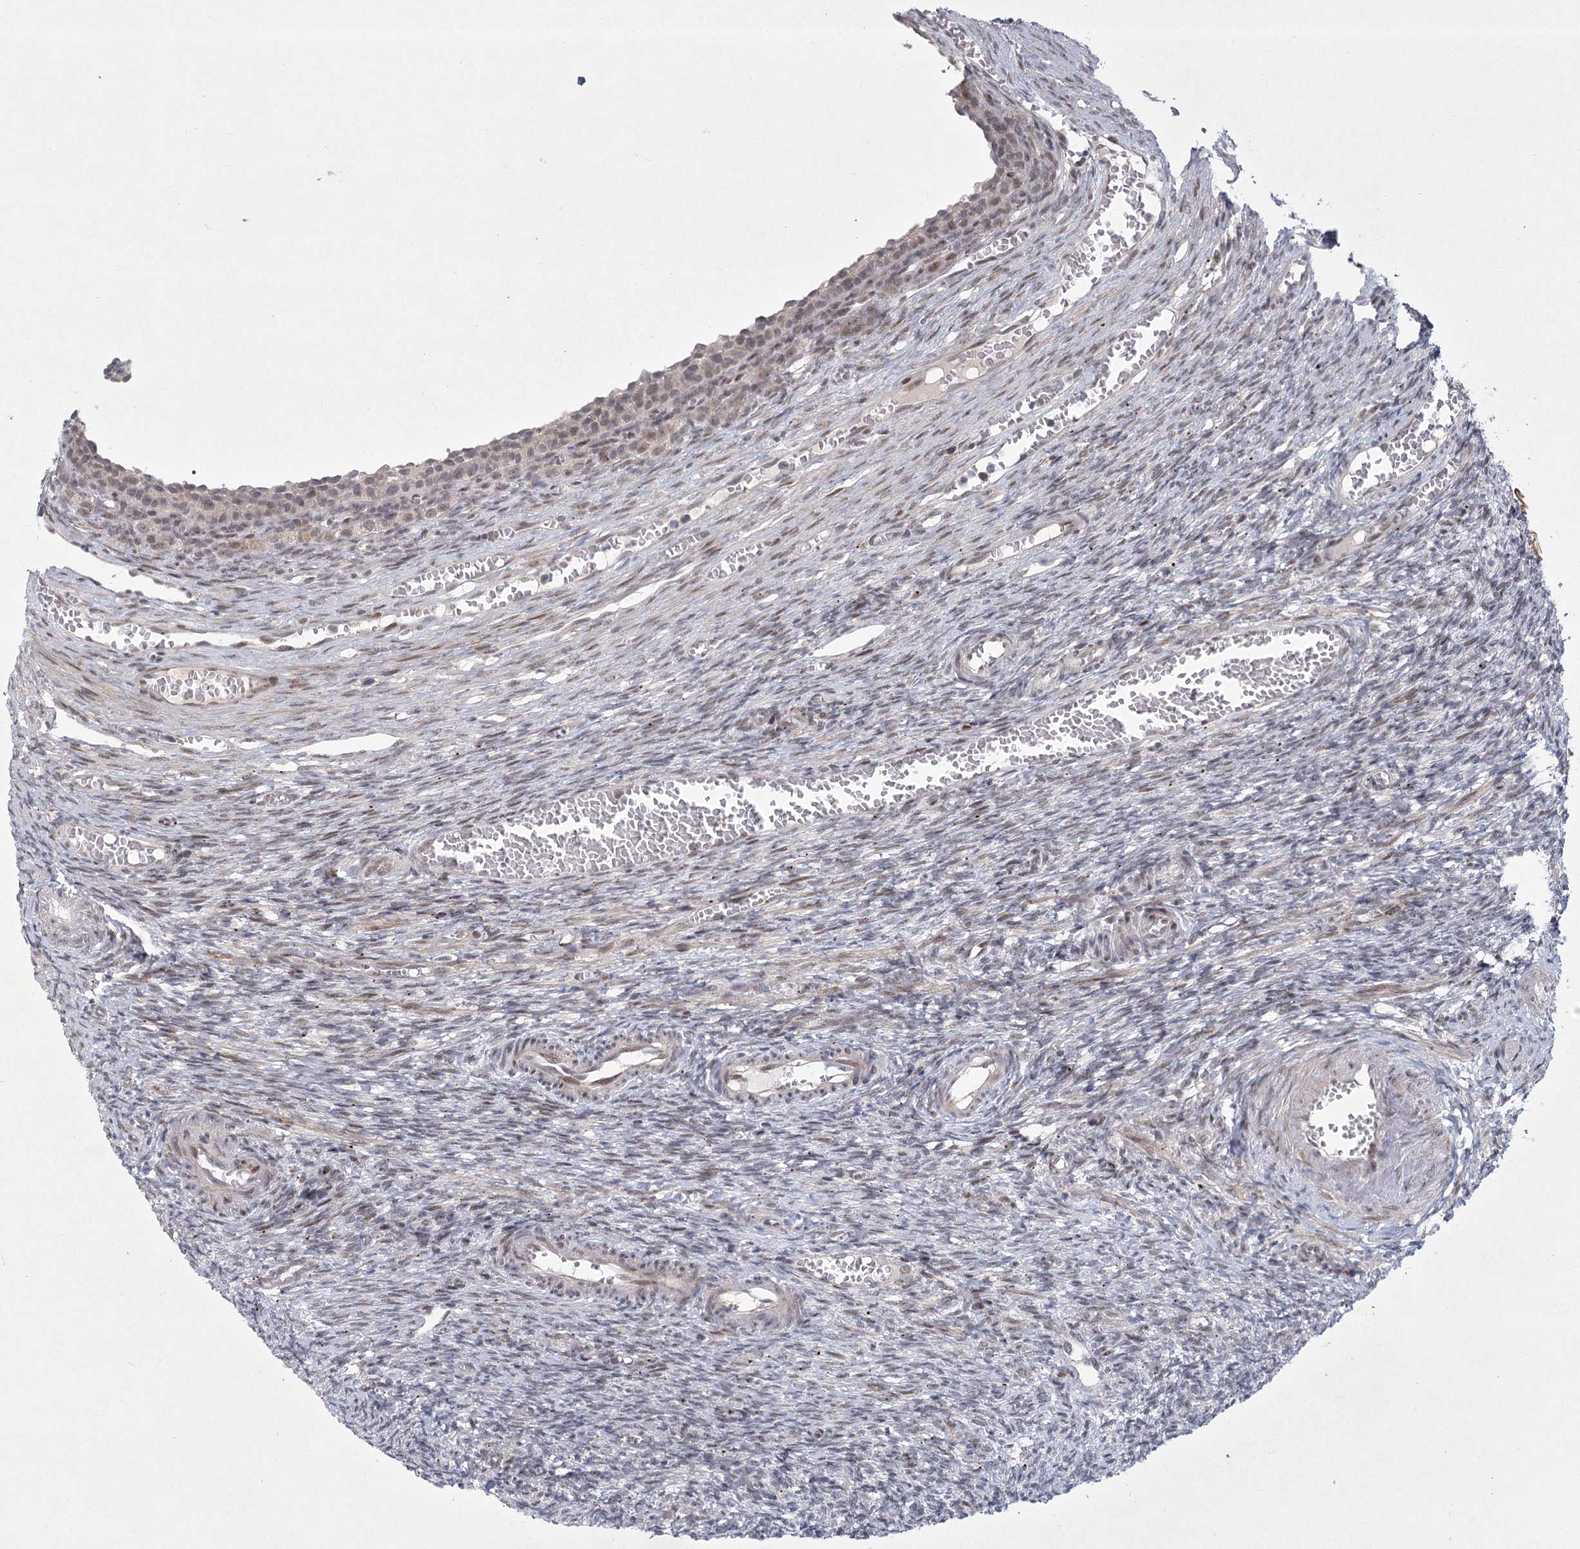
{"staining": {"intensity": "weak", "quantity": "<25%", "location": "nuclear"}, "tissue": "ovary", "cell_type": "Ovarian stroma cells", "image_type": "normal", "snomed": [{"axis": "morphology", "description": "Normal tissue, NOS"}, {"axis": "topography", "description": "Ovary"}], "caption": "Immunohistochemistry micrograph of benign human ovary stained for a protein (brown), which demonstrates no positivity in ovarian stroma cells.", "gene": "CIB4", "patient": {"sex": "female", "age": 27}}